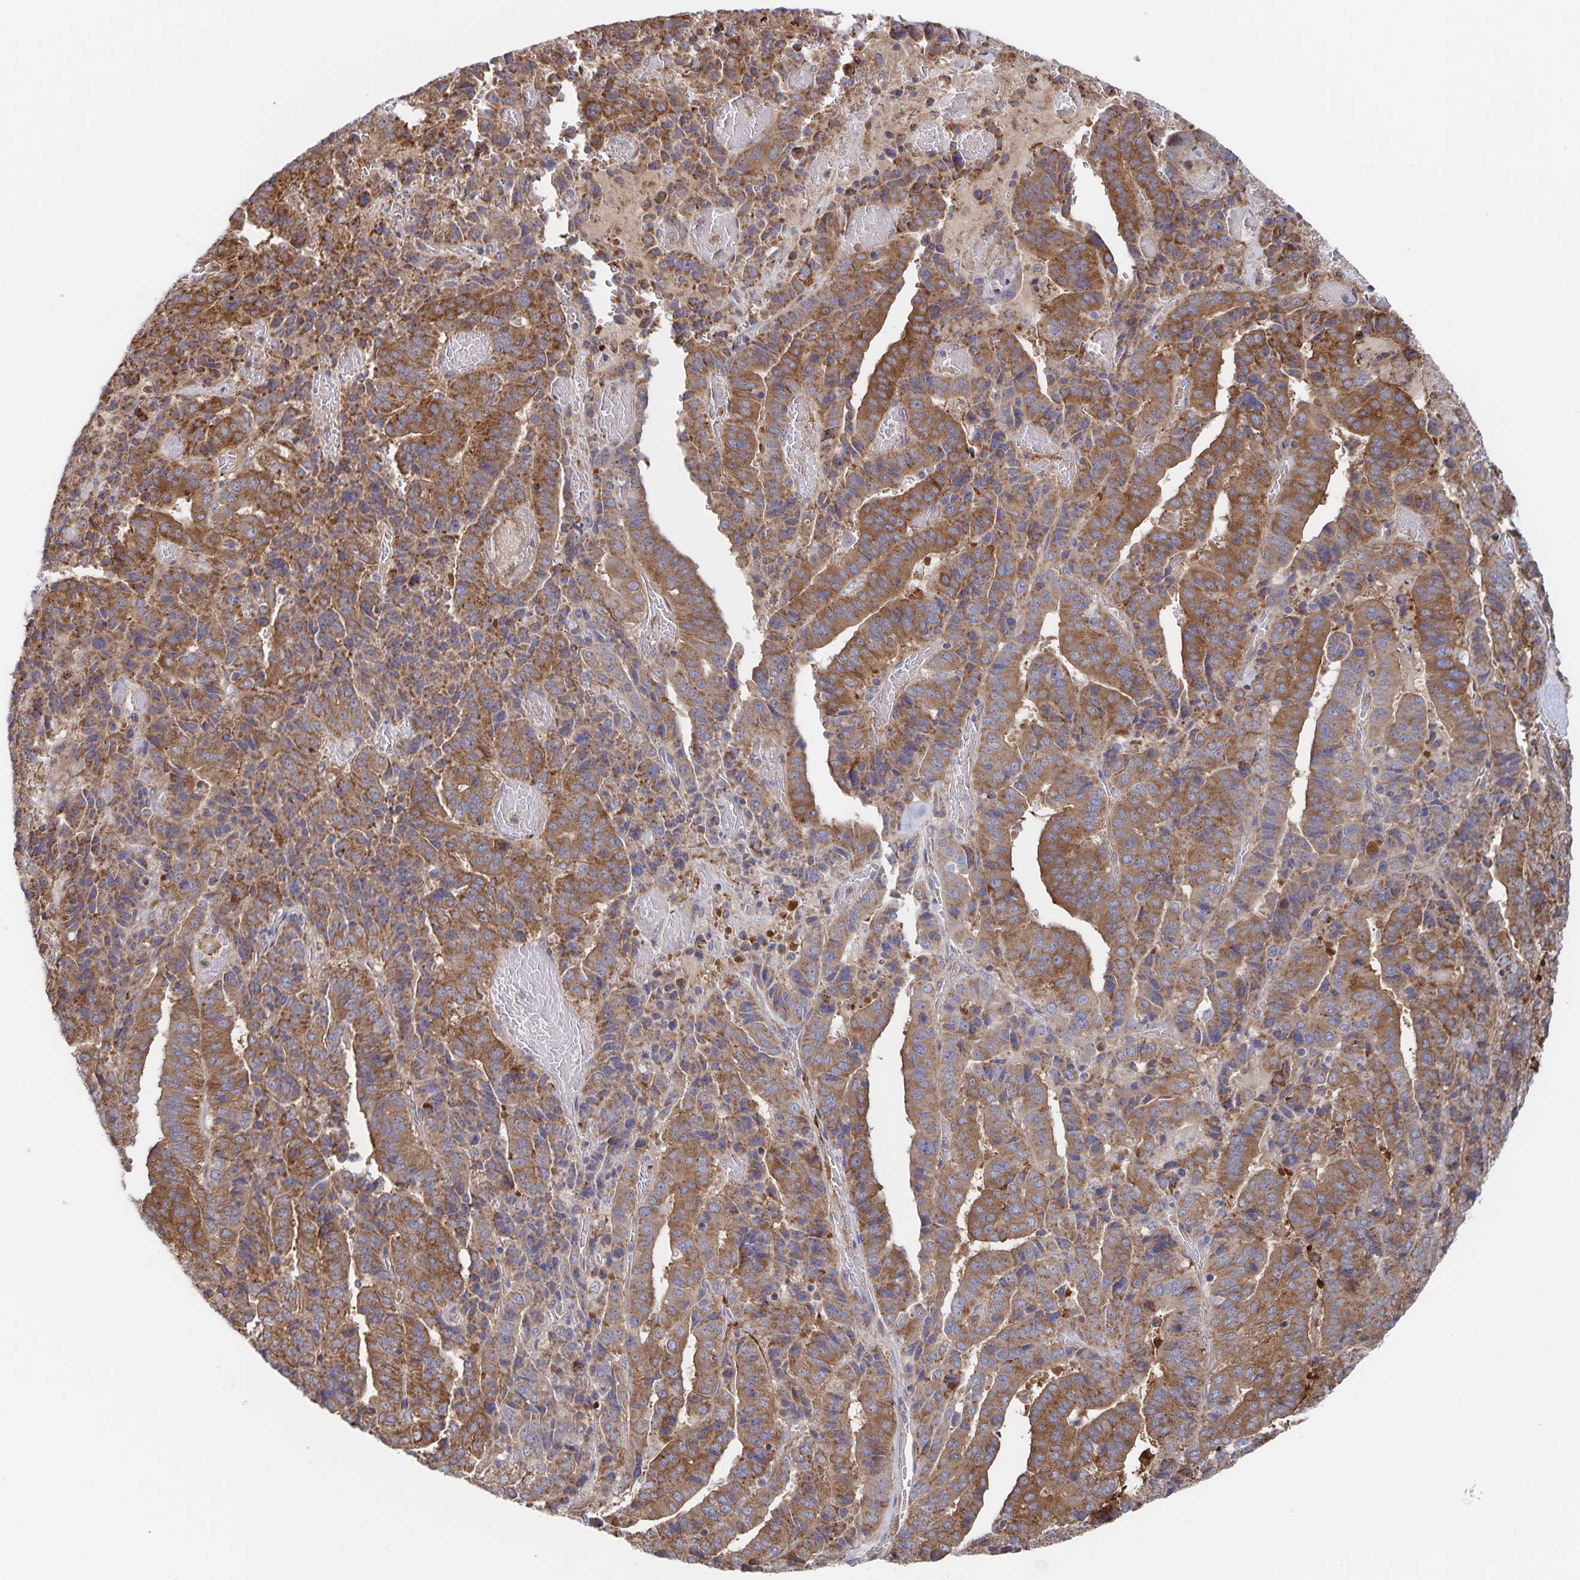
{"staining": {"intensity": "strong", "quantity": ">75%", "location": "cytoplasmic/membranous"}, "tissue": "stomach cancer", "cell_type": "Tumor cells", "image_type": "cancer", "snomed": [{"axis": "morphology", "description": "Adenocarcinoma, NOS"}, {"axis": "topography", "description": "Stomach"}], "caption": "This is a micrograph of IHC staining of stomach cancer (adenocarcinoma), which shows strong staining in the cytoplasmic/membranous of tumor cells.", "gene": "ACACA", "patient": {"sex": "male", "age": 48}}